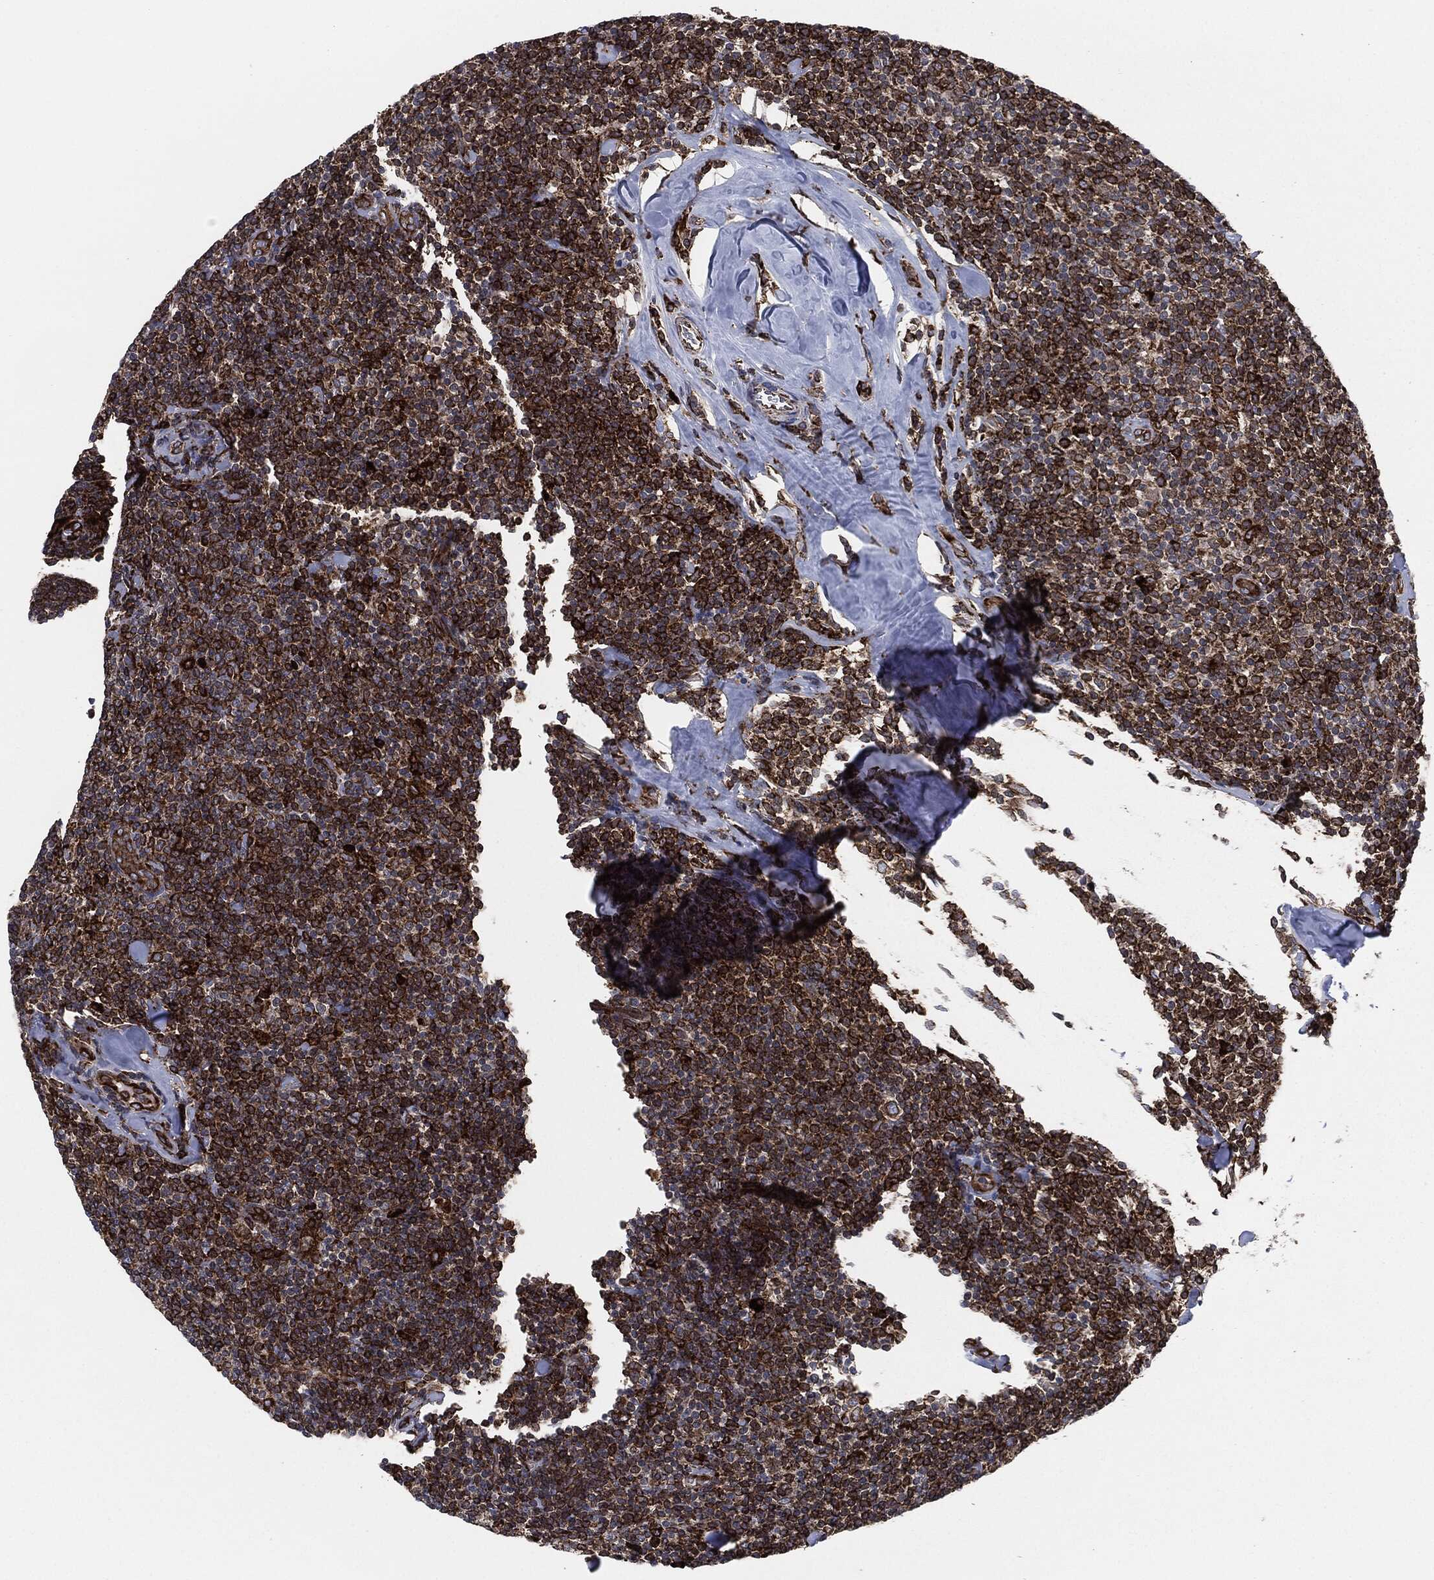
{"staining": {"intensity": "strong", "quantity": ">75%", "location": "cytoplasmic/membranous"}, "tissue": "lymphoma", "cell_type": "Tumor cells", "image_type": "cancer", "snomed": [{"axis": "morphology", "description": "Malignant lymphoma, non-Hodgkin's type, Low grade"}, {"axis": "topography", "description": "Lymph node"}], "caption": "DAB immunohistochemical staining of human lymphoma demonstrates strong cytoplasmic/membranous protein staining in about >75% of tumor cells.", "gene": "CALR", "patient": {"sex": "female", "age": 56}}